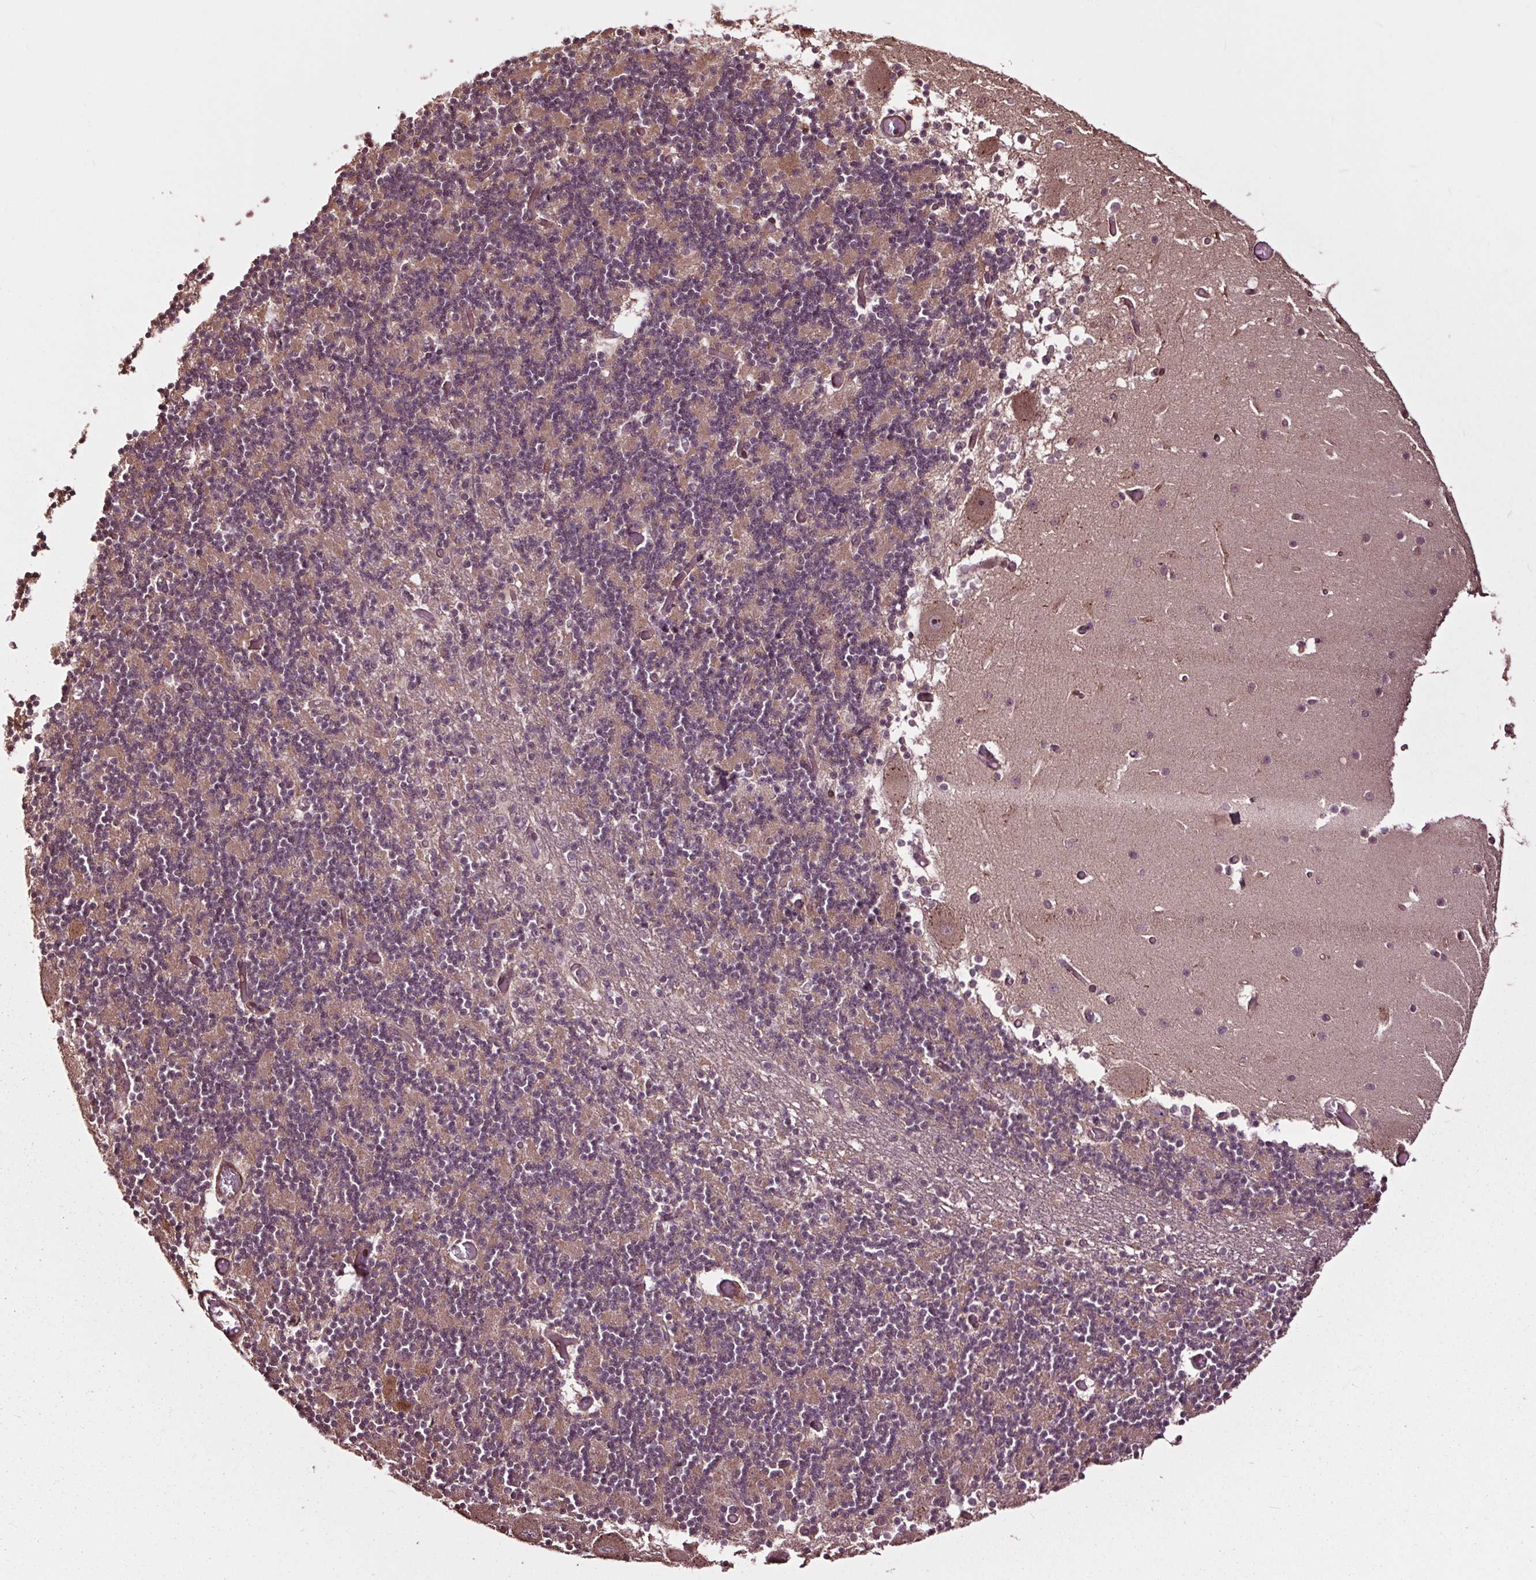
{"staining": {"intensity": "negative", "quantity": "none", "location": "none"}, "tissue": "cerebellum", "cell_type": "Cells in granular layer", "image_type": "normal", "snomed": [{"axis": "morphology", "description": "Normal tissue, NOS"}, {"axis": "topography", "description": "Cerebellum"}], "caption": "Immunohistochemistry of benign human cerebellum displays no expression in cells in granular layer. The staining is performed using DAB brown chromogen with nuclei counter-stained in using hematoxylin.", "gene": "CEP95", "patient": {"sex": "female", "age": 28}}